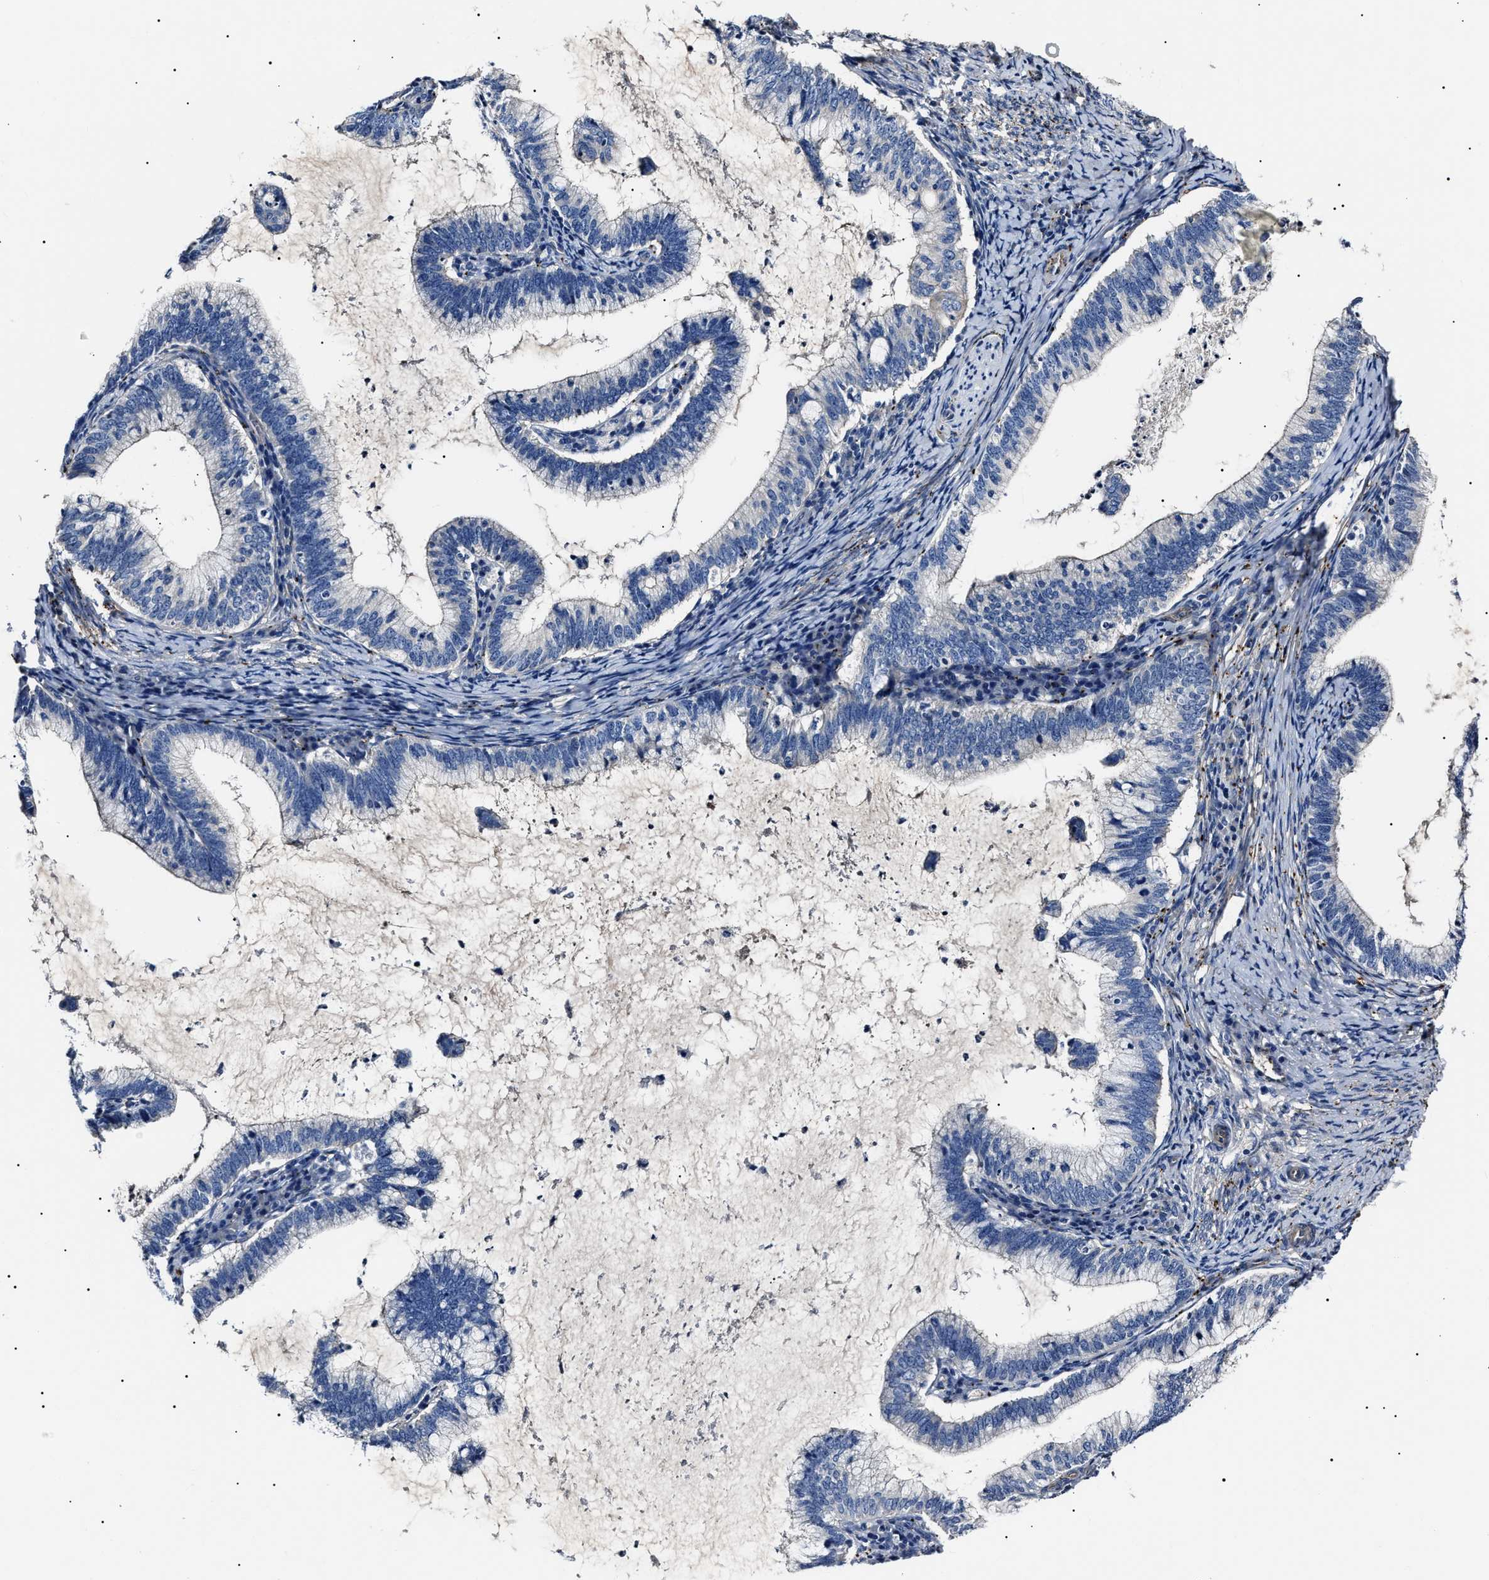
{"staining": {"intensity": "negative", "quantity": "none", "location": "none"}, "tissue": "cervical cancer", "cell_type": "Tumor cells", "image_type": "cancer", "snomed": [{"axis": "morphology", "description": "Adenocarcinoma, NOS"}, {"axis": "topography", "description": "Cervix"}], "caption": "Immunohistochemistry (IHC) of human cervical cancer exhibits no staining in tumor cells. The staining is performed using DAB (3,3'-diaminobenzidine) brown chromogen with nuclei counter-stained in using hematoxylin.", "gene": "KLHL42", "patient": {"sex": "female", "age": 36}}